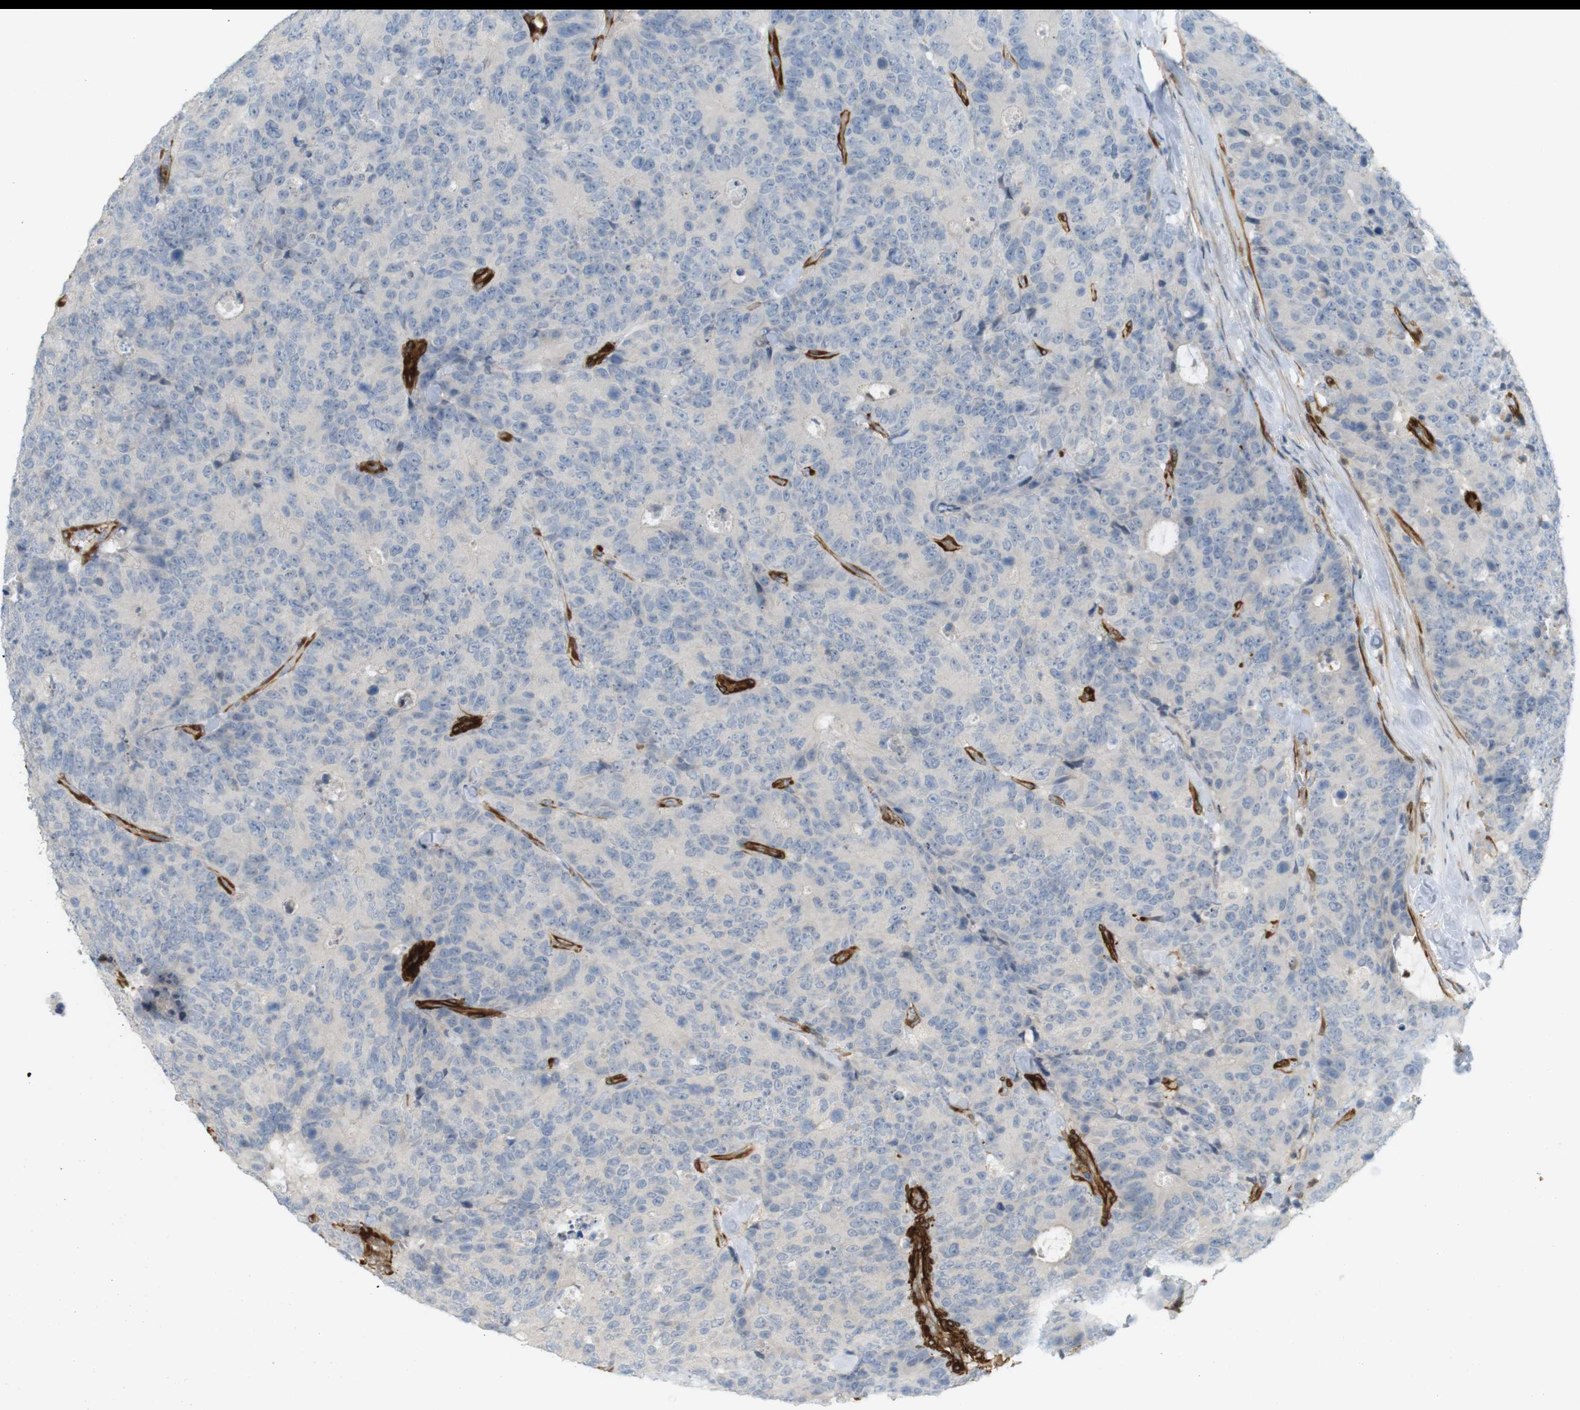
{"staining": {"intensity": "negative", "quantity": "none", "location": "none"}, "tissue": "colorectal cancer", "cell_type": "Tumor cells", "image_type": "cancer", "snomed": [{"axis": "morphology", "description": "Adenocarcinoma, NOS"}, {"axis": "topography", "description": "Colon"}], "caption": "DAB immunohistochemical staining of colorectal cancer (adenocarcinoma) shows no significant expression in tumor cells. (Brightfield microscopy of DAB immunohistochemistry at high magnification).", "gene": "PDE3A", "patient": {"sex": "female", "age": 86}}